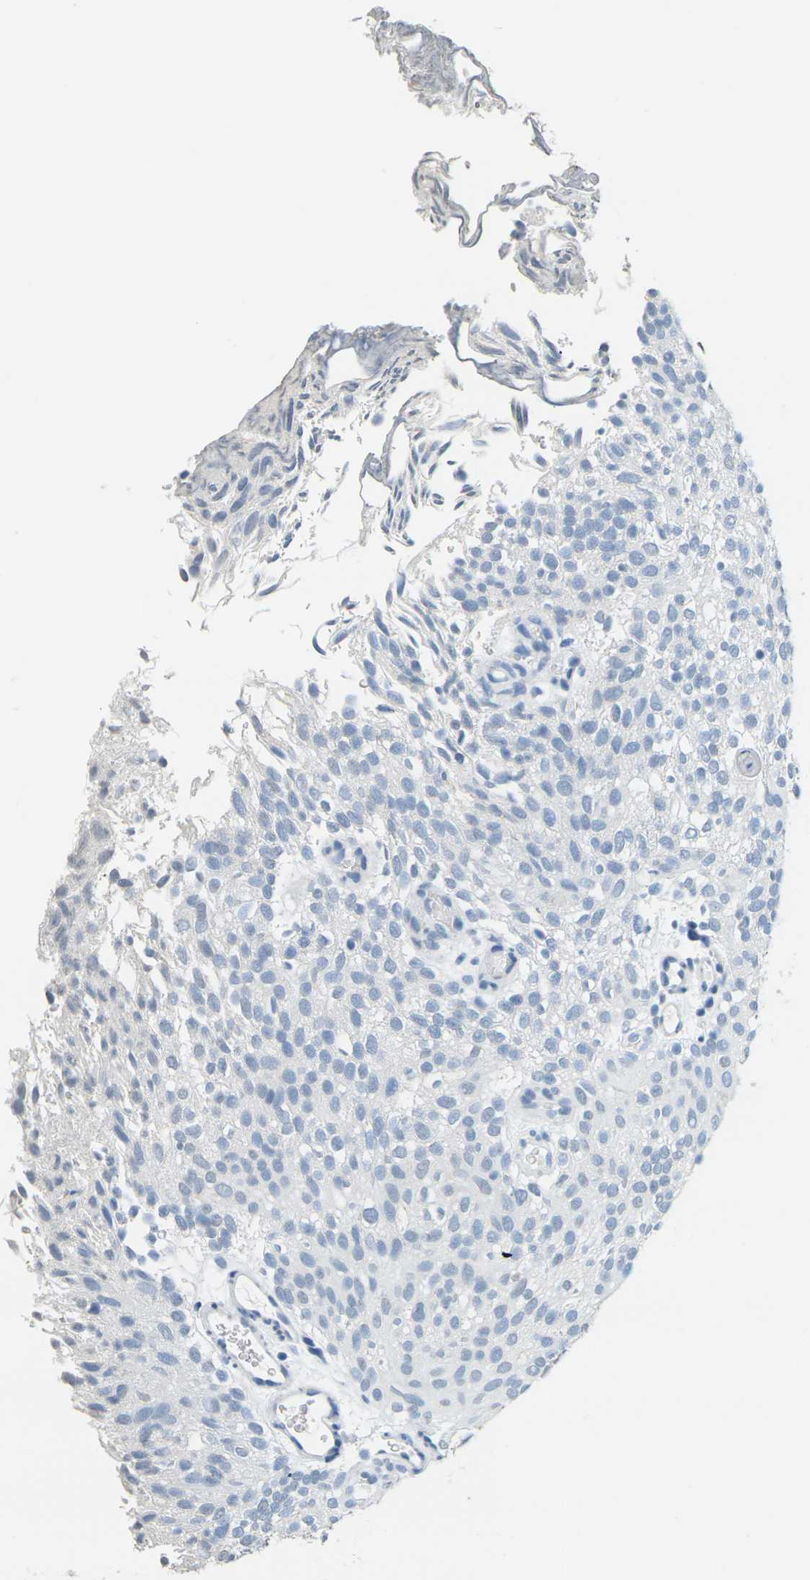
{"staining": {"intensity": "negative", "quantity": "none", "location": "none"}, "tissue": "urothelial cancer", "cell_type": "Tumor cells", "image_type": "cancer", "snomed": [{"axis": "morphology", "description": "Urothelial carcinoma, Low grade"}, {"axis": "topography", "description": "Urinary bladder"}], "caption": "Immunohistochemistry (IHC) photomicrograph of low-grade urothelial carcinoma stained for a protein (brown), which displays no positivity in tumor cells.", "gene": "CTAG1A", "patient": {"sex": "male", "age": 78}}